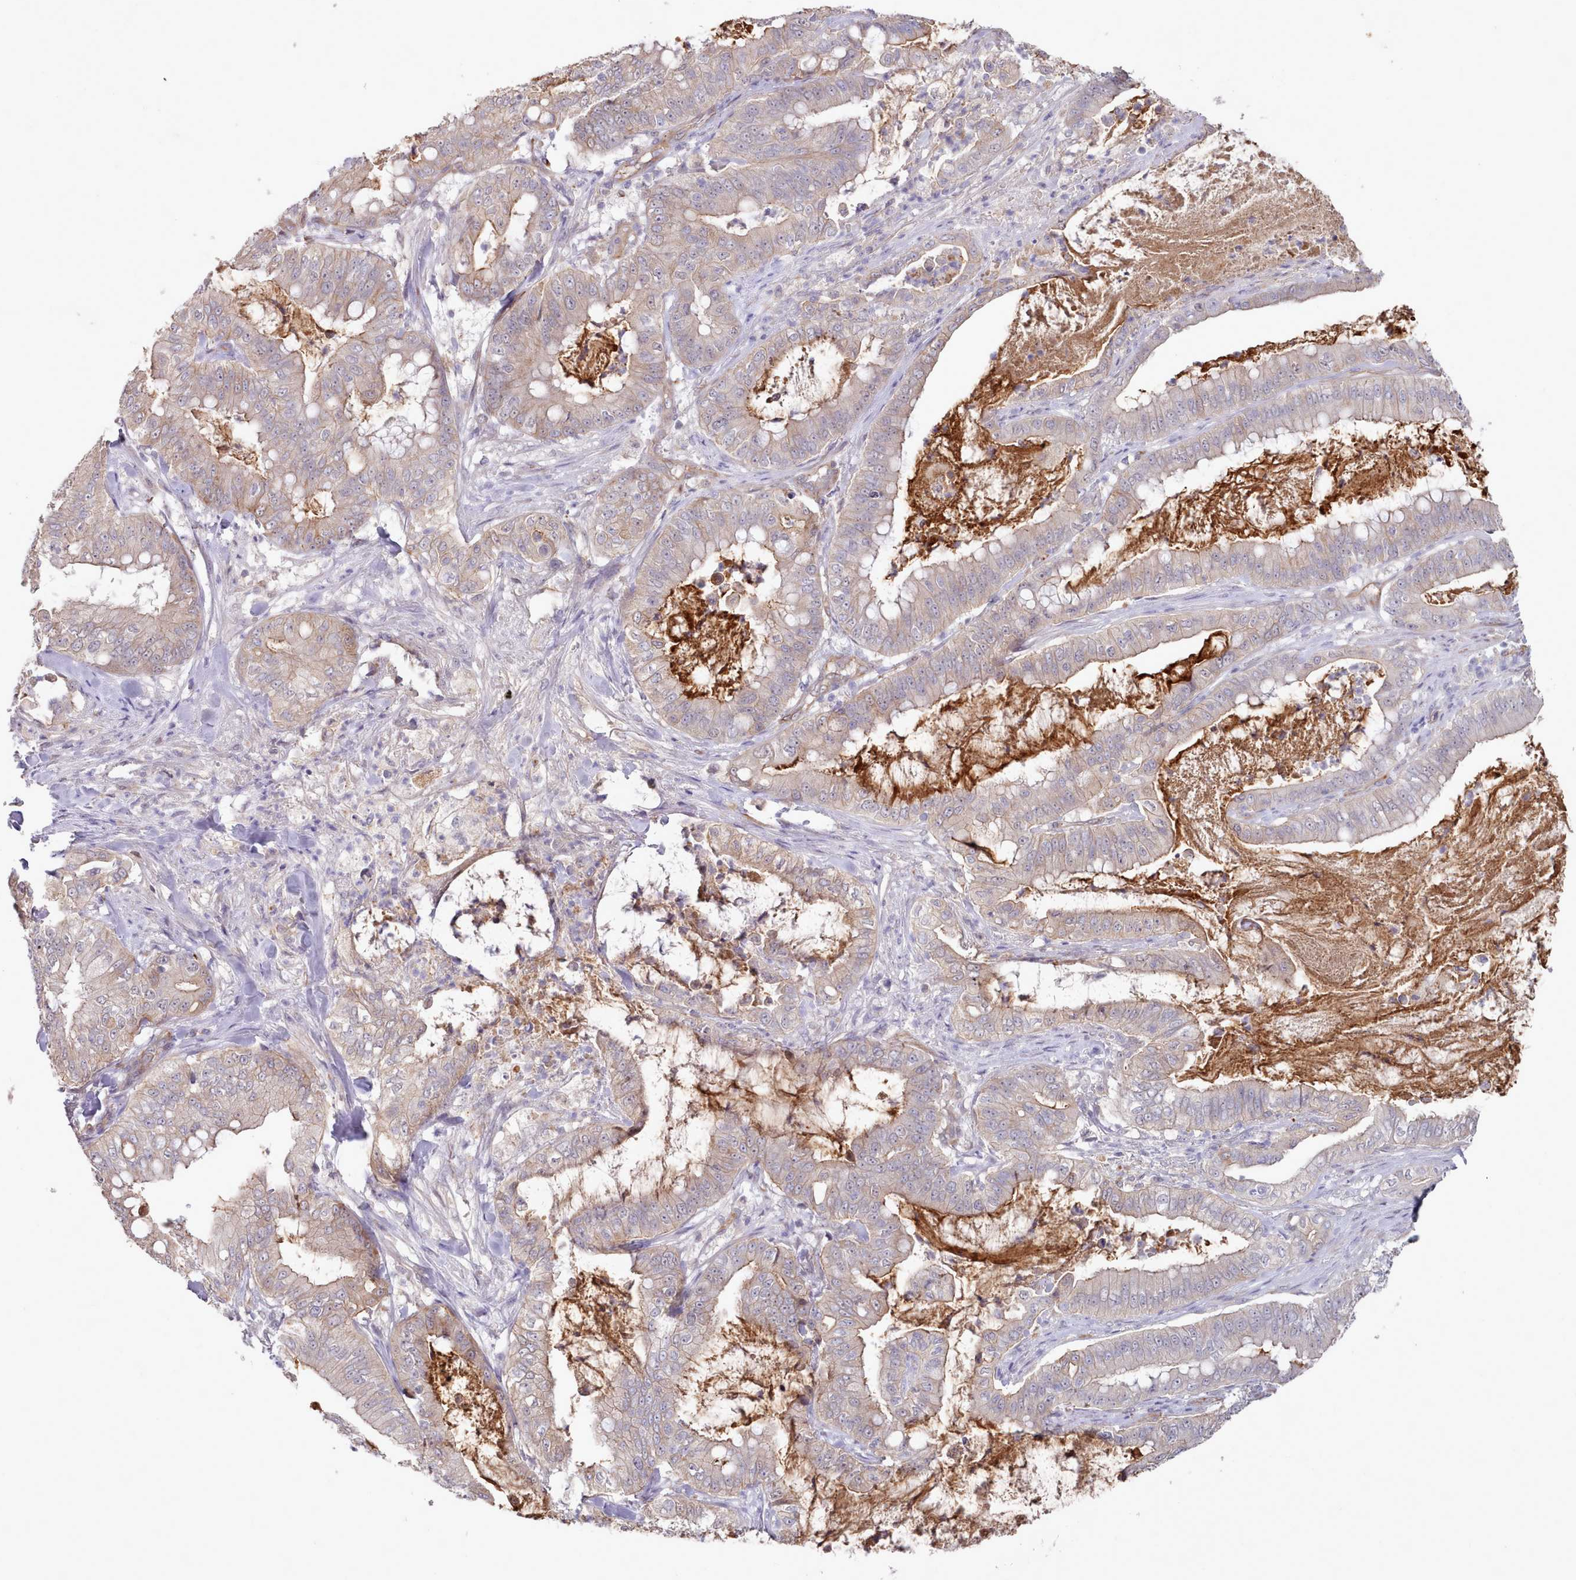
{"staining": {"intensity": "weak", "quantity": "25%-75%", "location": "cytoplasmic/membranous"}, "tissue": "pancreatic cancer", "cell_type": "Tumor cells", "image_type": "cancer", "snomed": [{"axis": "morphology", "description": "Adenocarcinoma, NOS"}, {"axis": "topography", "description": "Pancreas"}], "caption": "This micrograph demonstrates pancreatic adenocarcinoma stained with IHC to label a protein in brown. The cytoplasmic/membranous of tumor cells show weak positivity for the protein. Nuclei are counter-stained blue.", "gene": "ZC3H13", "patient": {"sex": "male", "age": 71}}